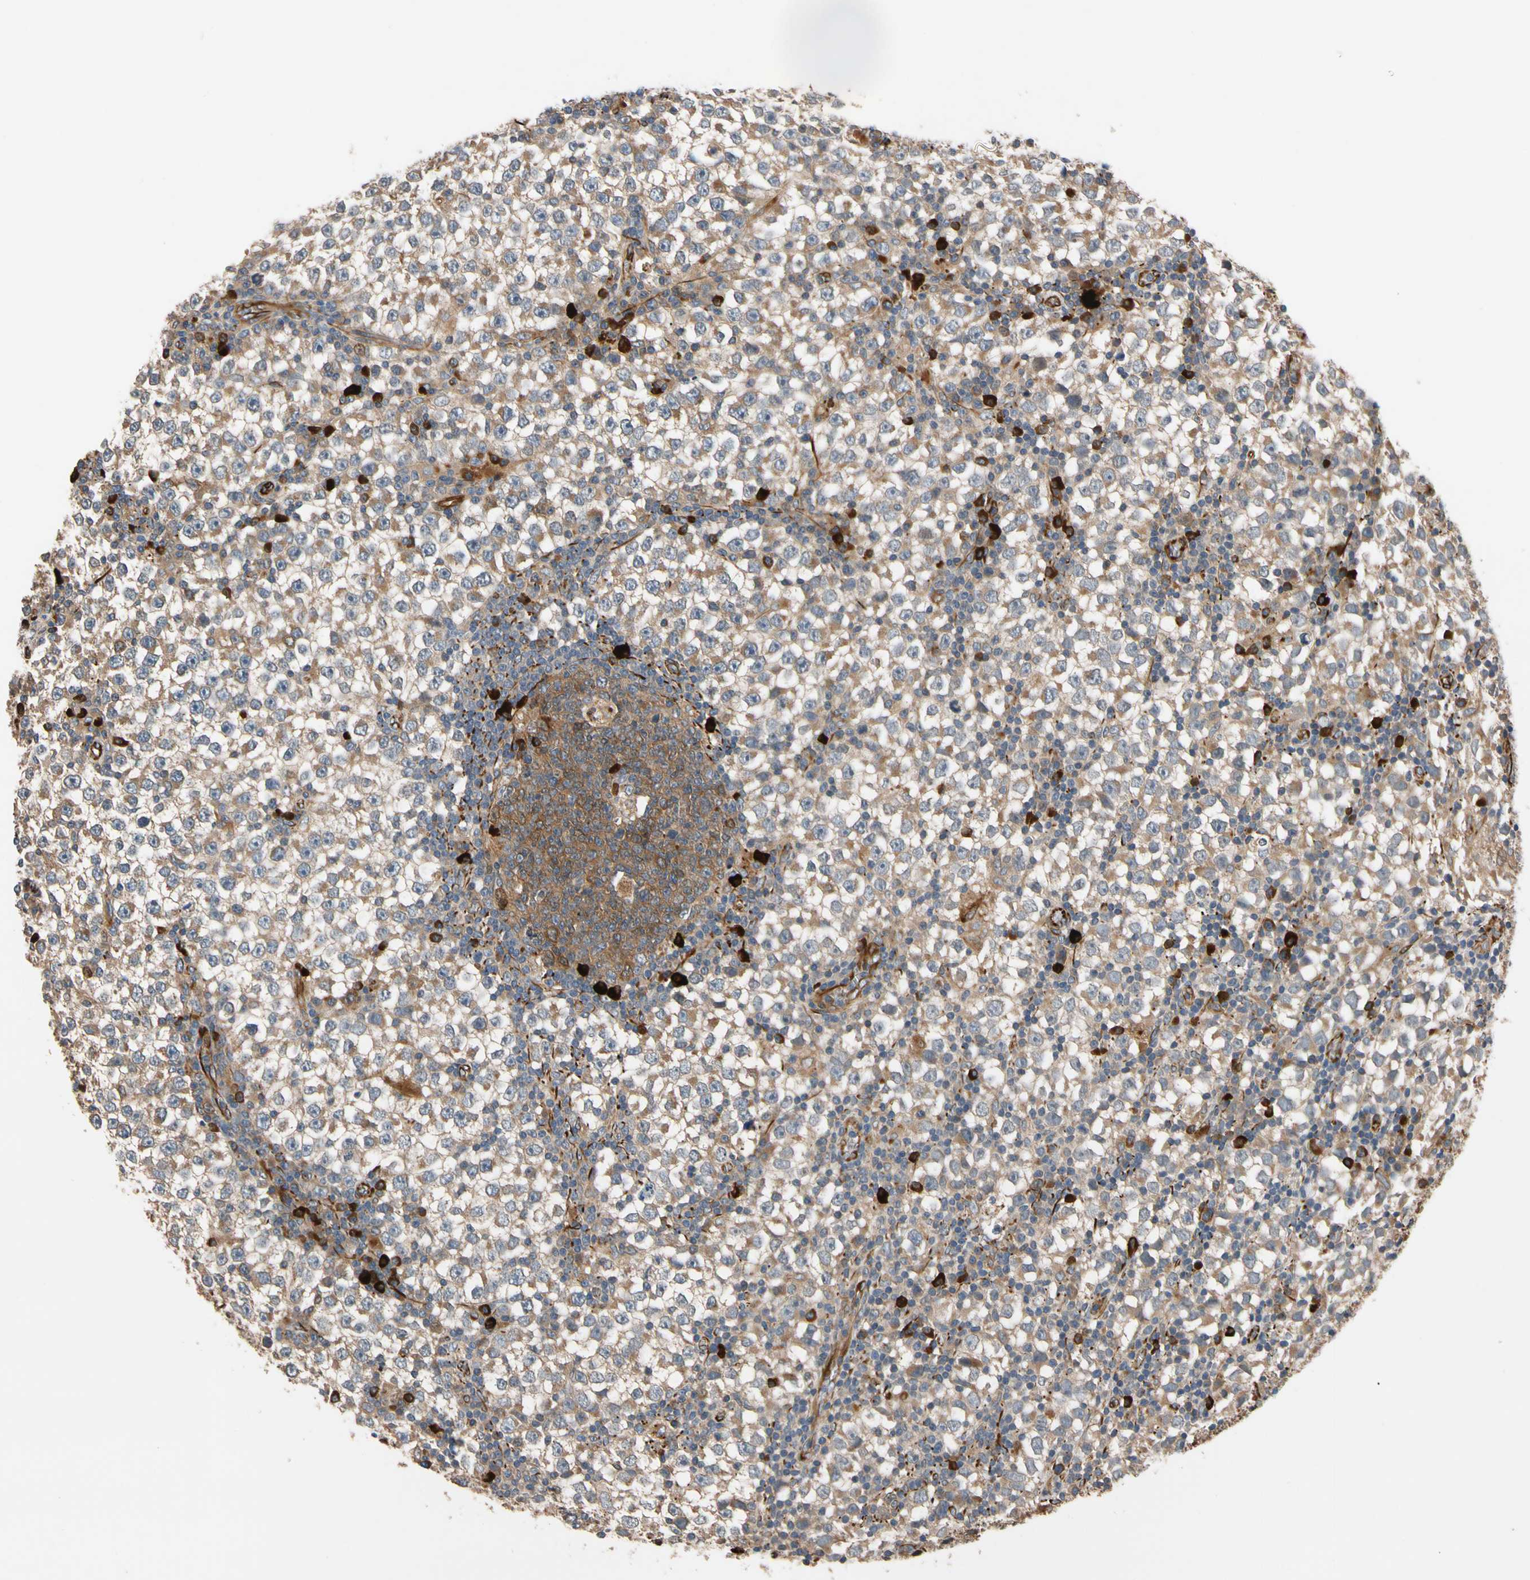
{"staining": {"intensity": "moderate", "quantity": ">75%", "location": "cytoplasmic/membranous"}, "tissue": "testis cancer", "cell_type": "Tumor cells", "image_type": "cancer", "snomed": [{"axis": "morphology", "description": "Seminoma, NOS"}, {"axis": "topography", "description": "Testis"}], "caption": "Protein staining of testis cancer tissue demonstrates moderate cytoplasmic/membranous expression in about >75% of tumor cells.", "gene": "FGD6", "patient": {"sex": "male", "age": 65}}